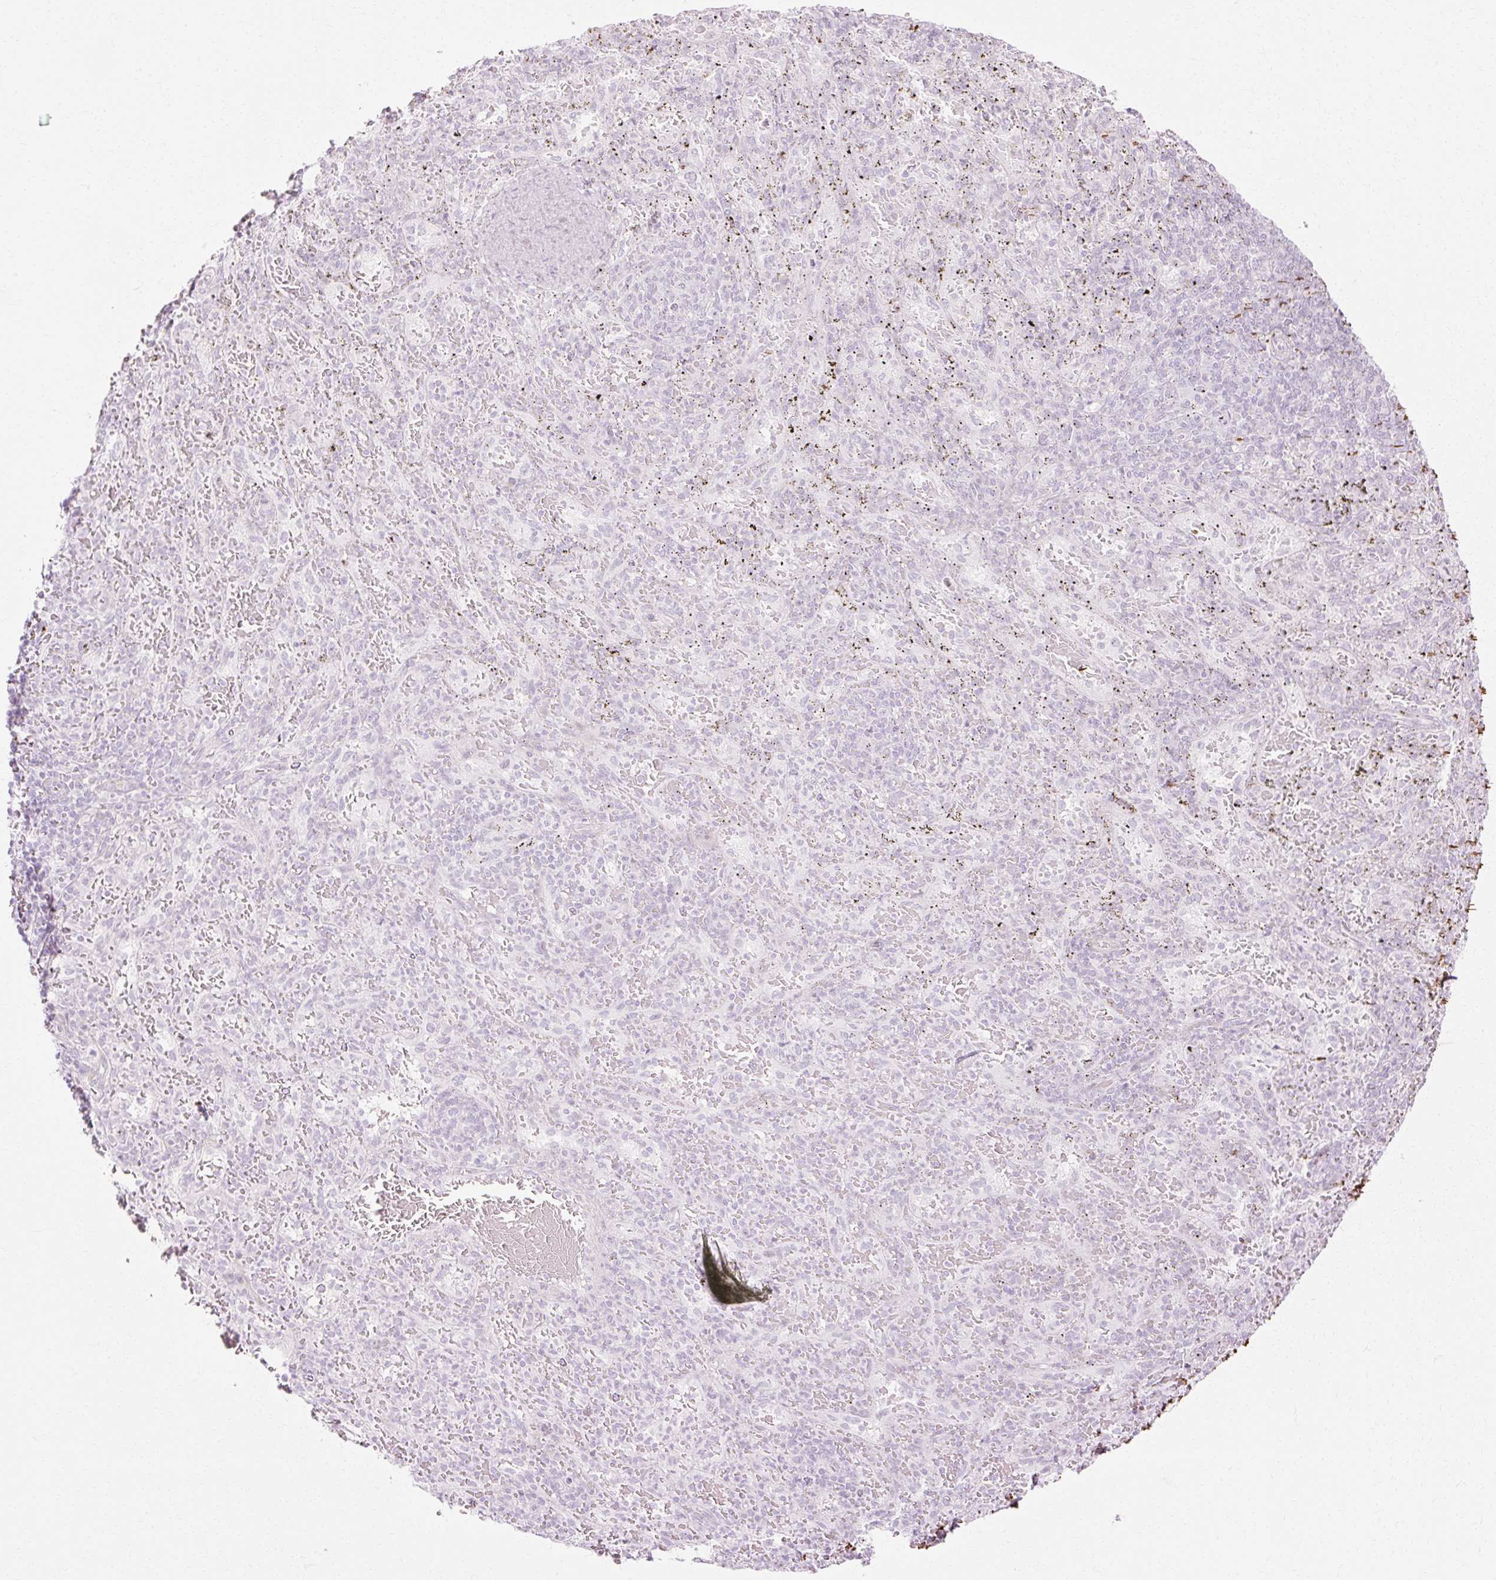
{"staining": {"intensity": "negative", "quantity": "none", "location": "none"}, "tissue": "spleen", "cell_type": "Cells in red pulp", "image_type": "normal", "snomed": [{"axis": "morphology", "description": "Normal tissue, NOS"}, {"axis": "topography", "description": "Spleen"}], "caption": "The immunohistochemistry photomicrograph has no significant staining in cells in red pulp of spleen.", "gene": "C3orf49", "patient": {"sex": "male", "age": 57}}